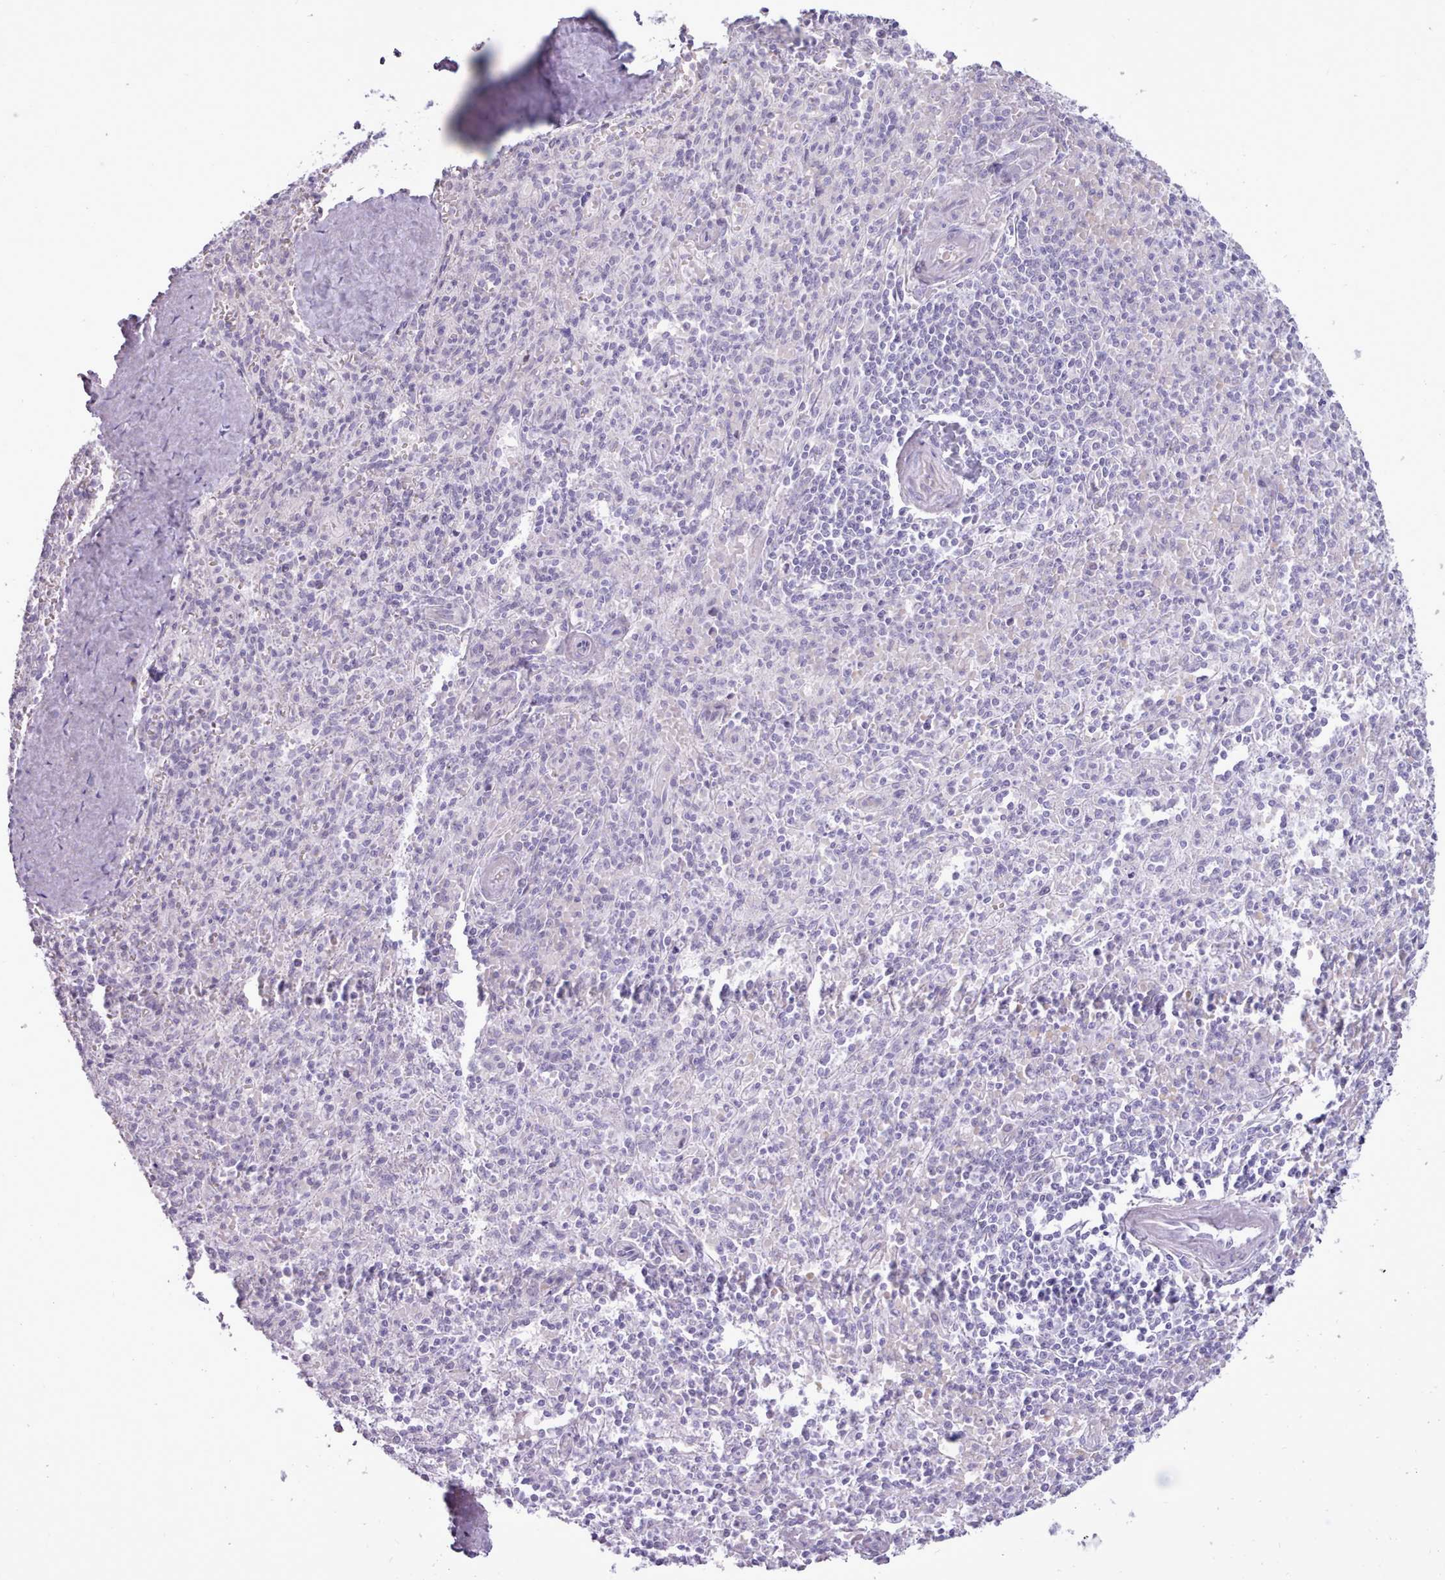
{"staining": {"intensity": "negative", "quantity": "none", "location": "none"}, "tissue": "spleen", "cell_type": "Cells in red pulp", "image_type": "normal", "snomed": [{"axis": "morphology", "description": "Normal tissue, NOS"}, {"axis": "topography", "description": "Spleen"}], "caption": "There is no significant staining in cells in red pulp of spleen. The staining was performed using DAB (3,3'-diaminobenzidine) to visualize the protein expression in brown, while the nuclei were stained in blue with hematoxylin (Magnification: 20x).", "gene": "BDKRB2", "patient": {"sex": "female", "age": 70}}